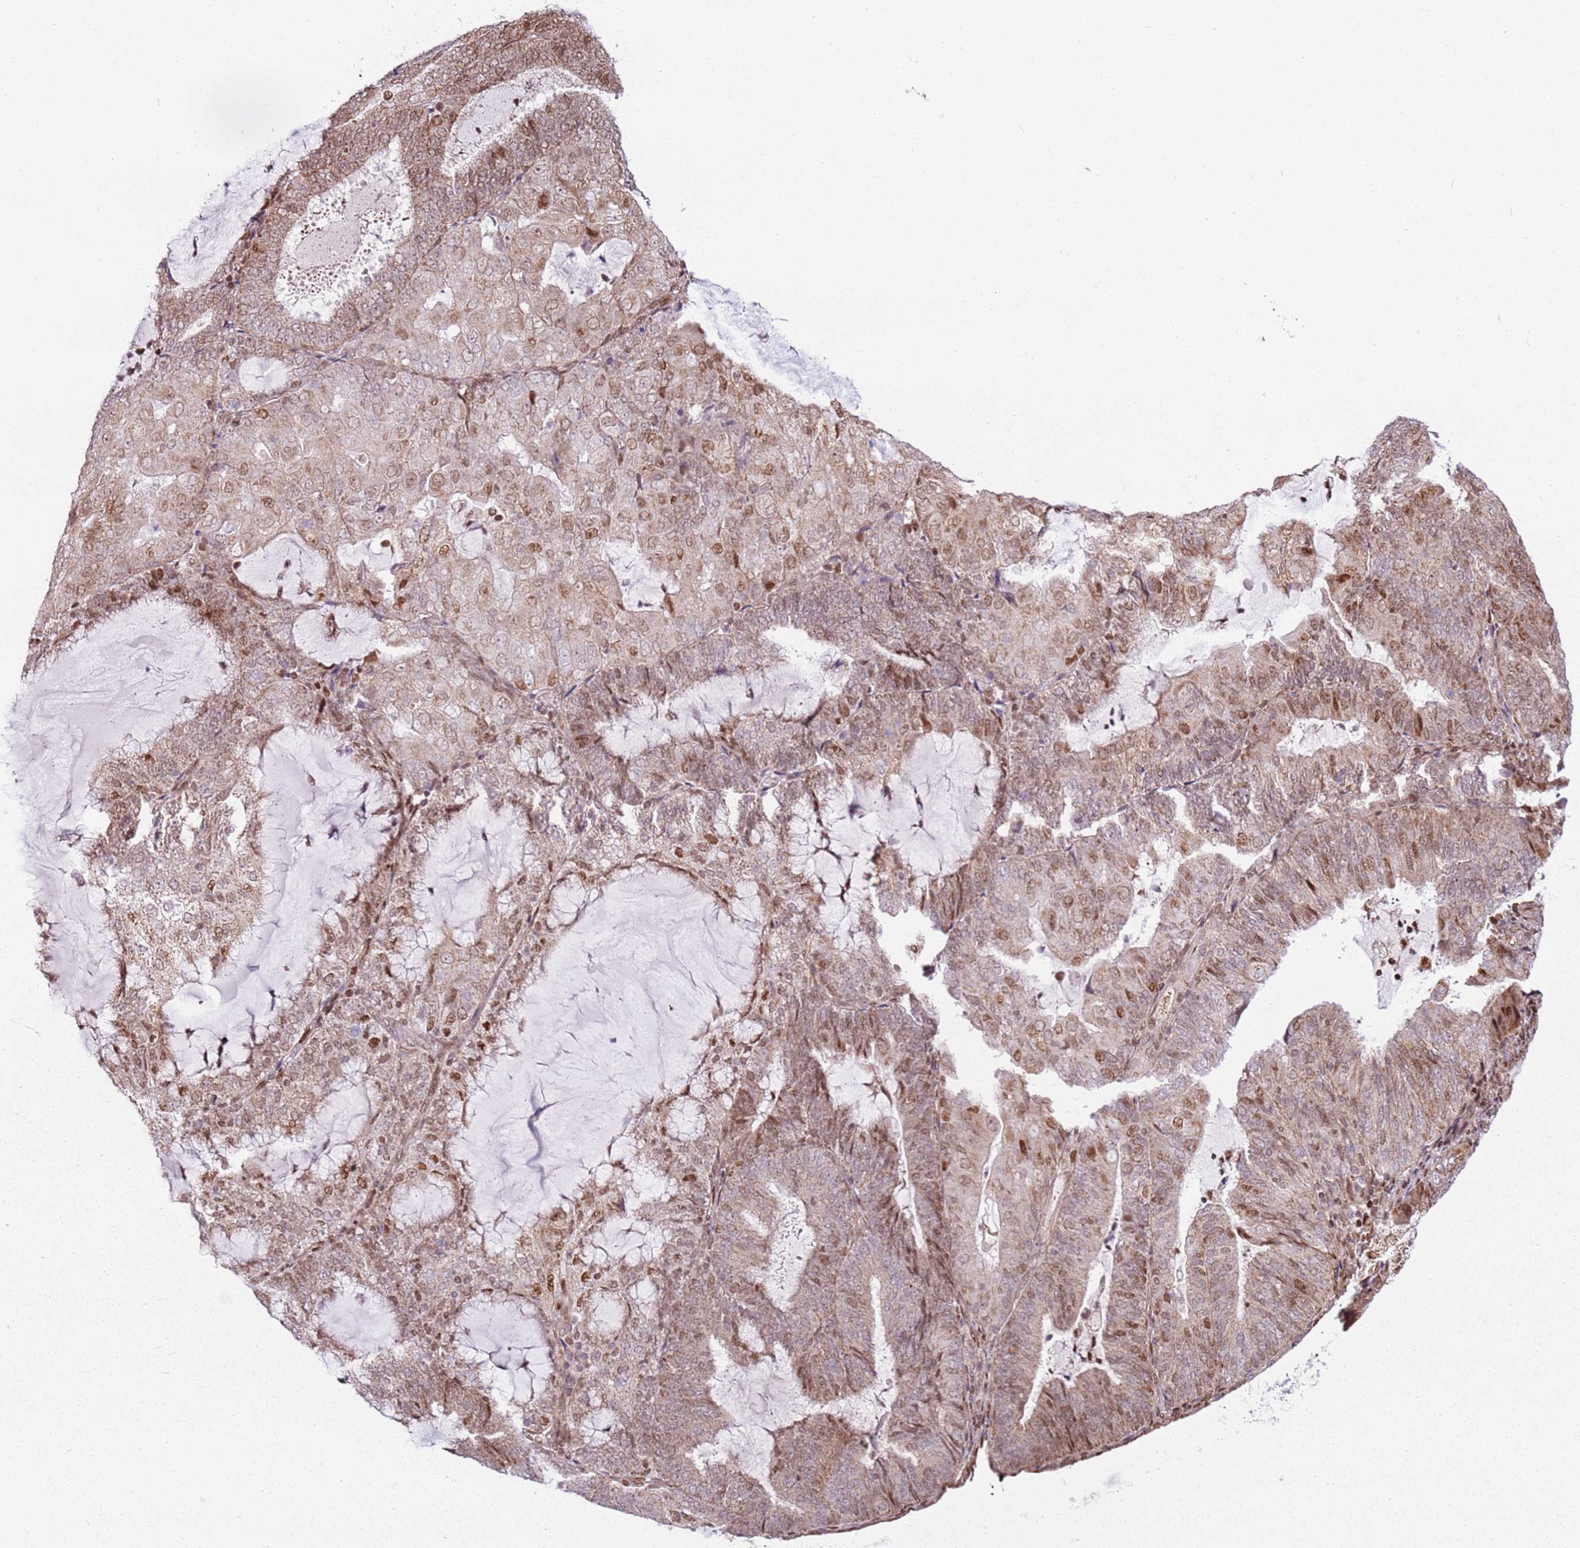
{"staining": {"intensity": "moderate", "quantity": "25%-75%", "location": "cytoplasmic/membranous,nuclear"}, "tissue": "endometrial cancer", "cell_type": "Tumor cells", "image_type": "cancer", "snomed": [{"axis": "morphology", "description": "Adenocarcinoma, NOS"}, {"axis": "topography", "description": "Endometrium"}], "caption": "Moderate cytoplasmic/membranous and nuclear staining for a protein is present in about 25%-75% of tumor cells of adenocarcinoma (endometrial) using immunohistochemistry (IHC).", "gene": "PCTP", "patient": {"sex": "female", "age": 81}}